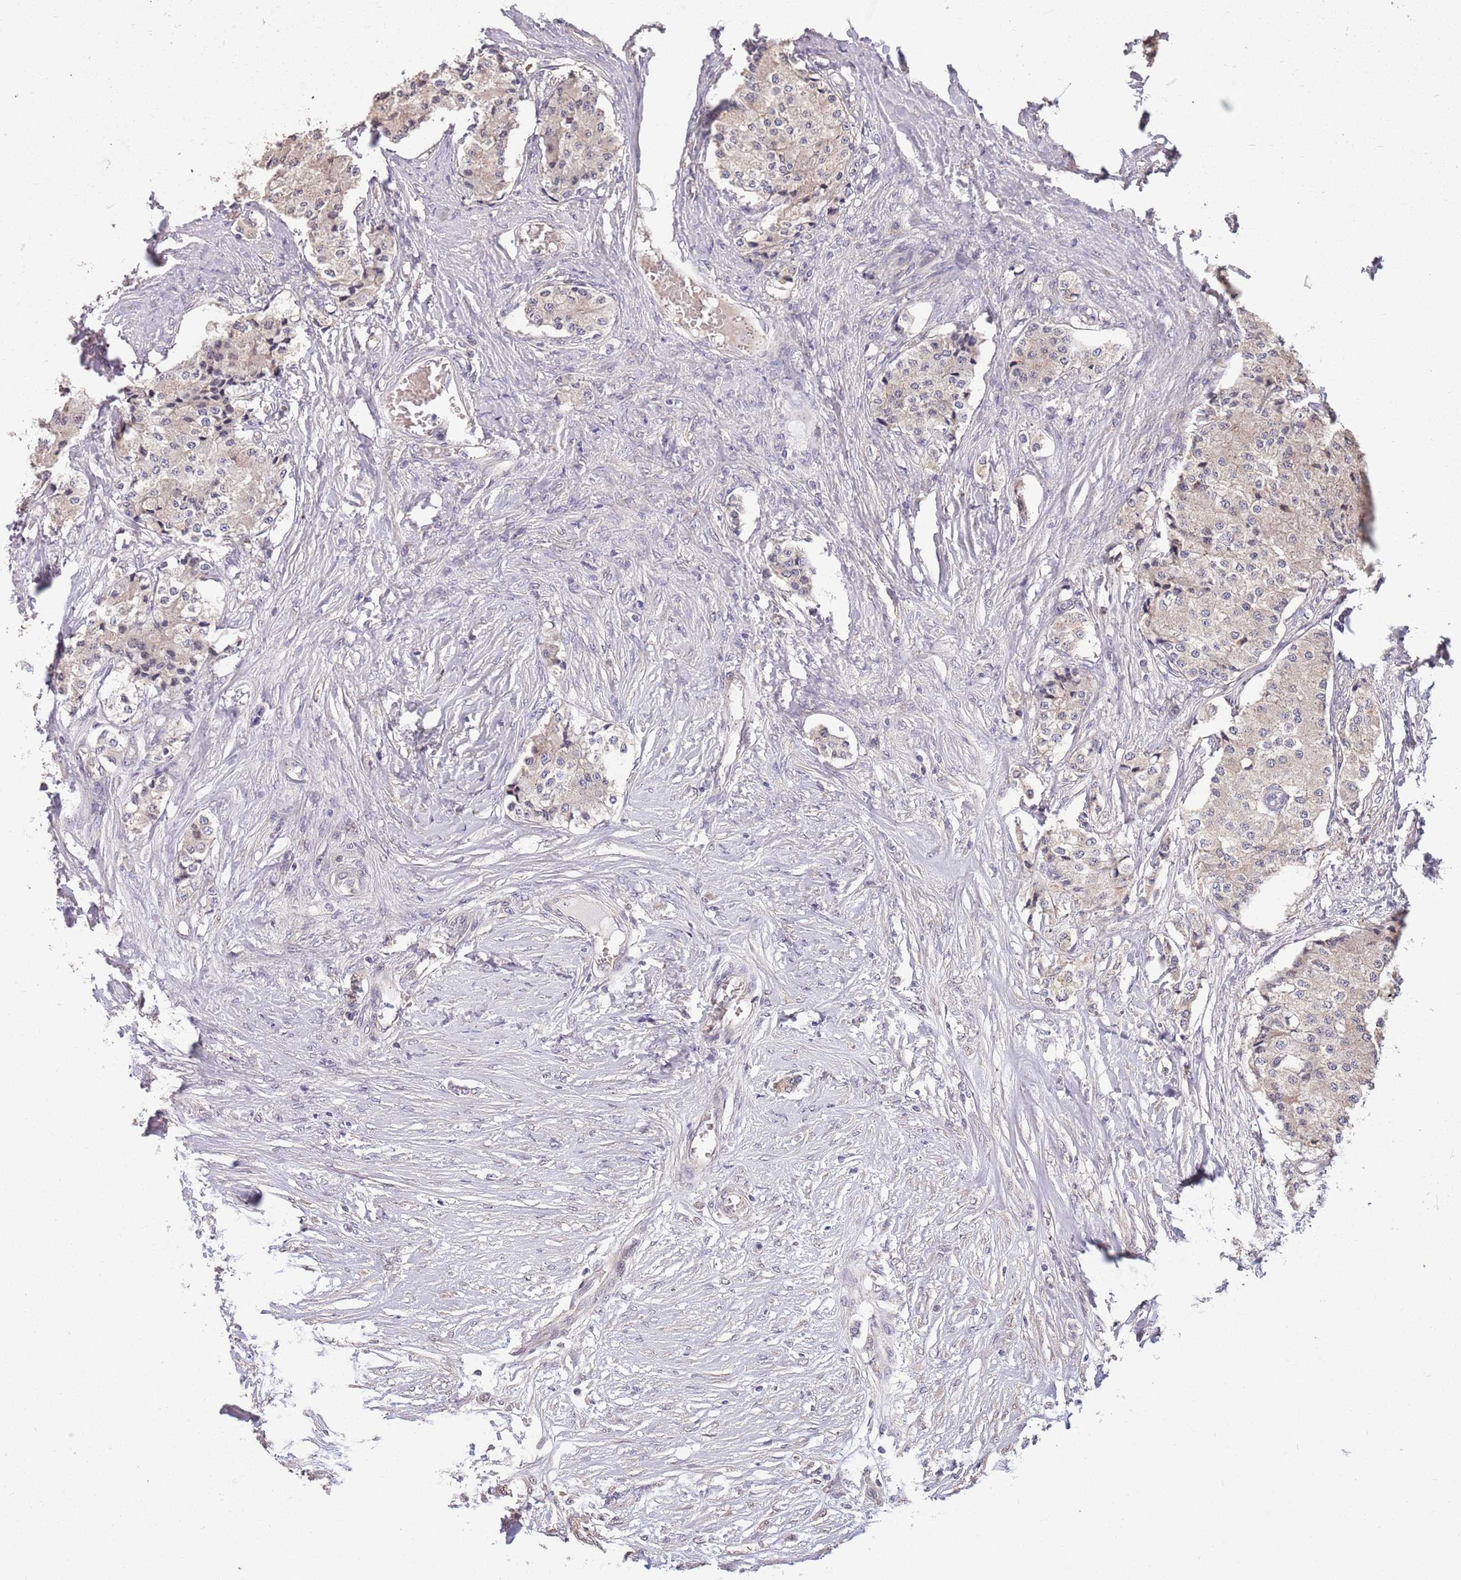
{"staining": {"intensity": "weak", "quantity": "25%-75%", "location": "cytoplasmic/membranous"}, "tissue": "carcinoid", "cell_type": "Tumor cells", "image_type": "cancer", "snomed": [{"axis": "morphology", "description": "Carcinoid, malignant, NOS"}, {"axis": "topography", "description": "Colon"}], "caption": "Malignant carcinoid stained with immunohistochemistry (IHC) shows weak cytoplasmic/membranous expression in approximately 25%-75% of tumor cells.", "gene": "MARVELD2", "patient": {"sex": "female", "age": 52}}